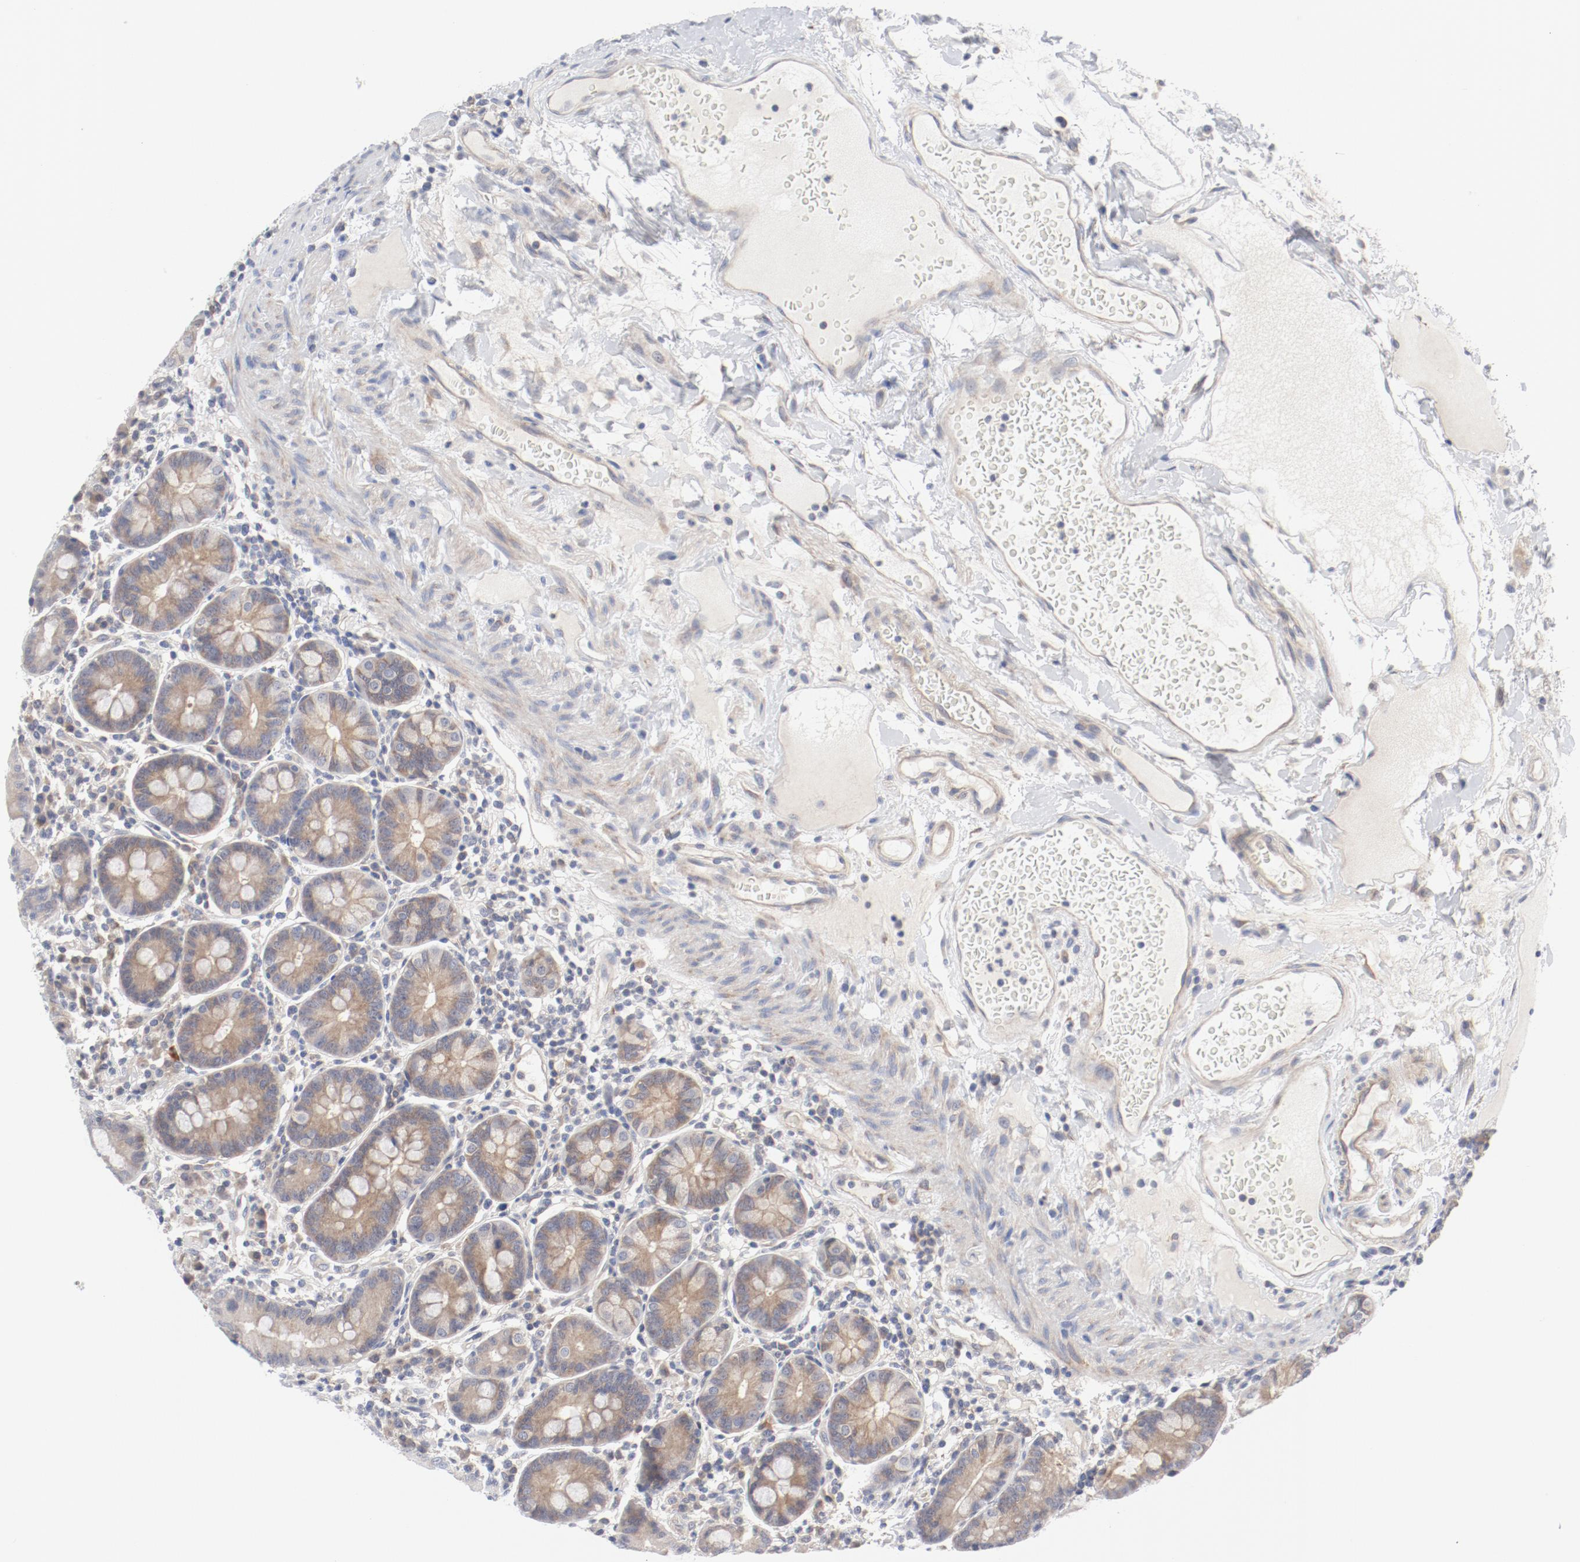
{"staining": {"intensity": "weak", "quantity": ">75%", "location": "cytoplasmic/membranous"}, "tissue": "duodenum", "cell_type": "Glandular cells", "image_type": "normal", "snomed": [{"axis": "morphology", "description": "Normal tissue, NOS"}, {"axis": "topography", "description": "Duodenum"}], "caption": "A brown stain labels weak cytoplasmic/membranous expression of a protein in glandular cells of unremarkable duodenum.", "gene": "BAD", "patient": {"sex": "male", "age": 50}}